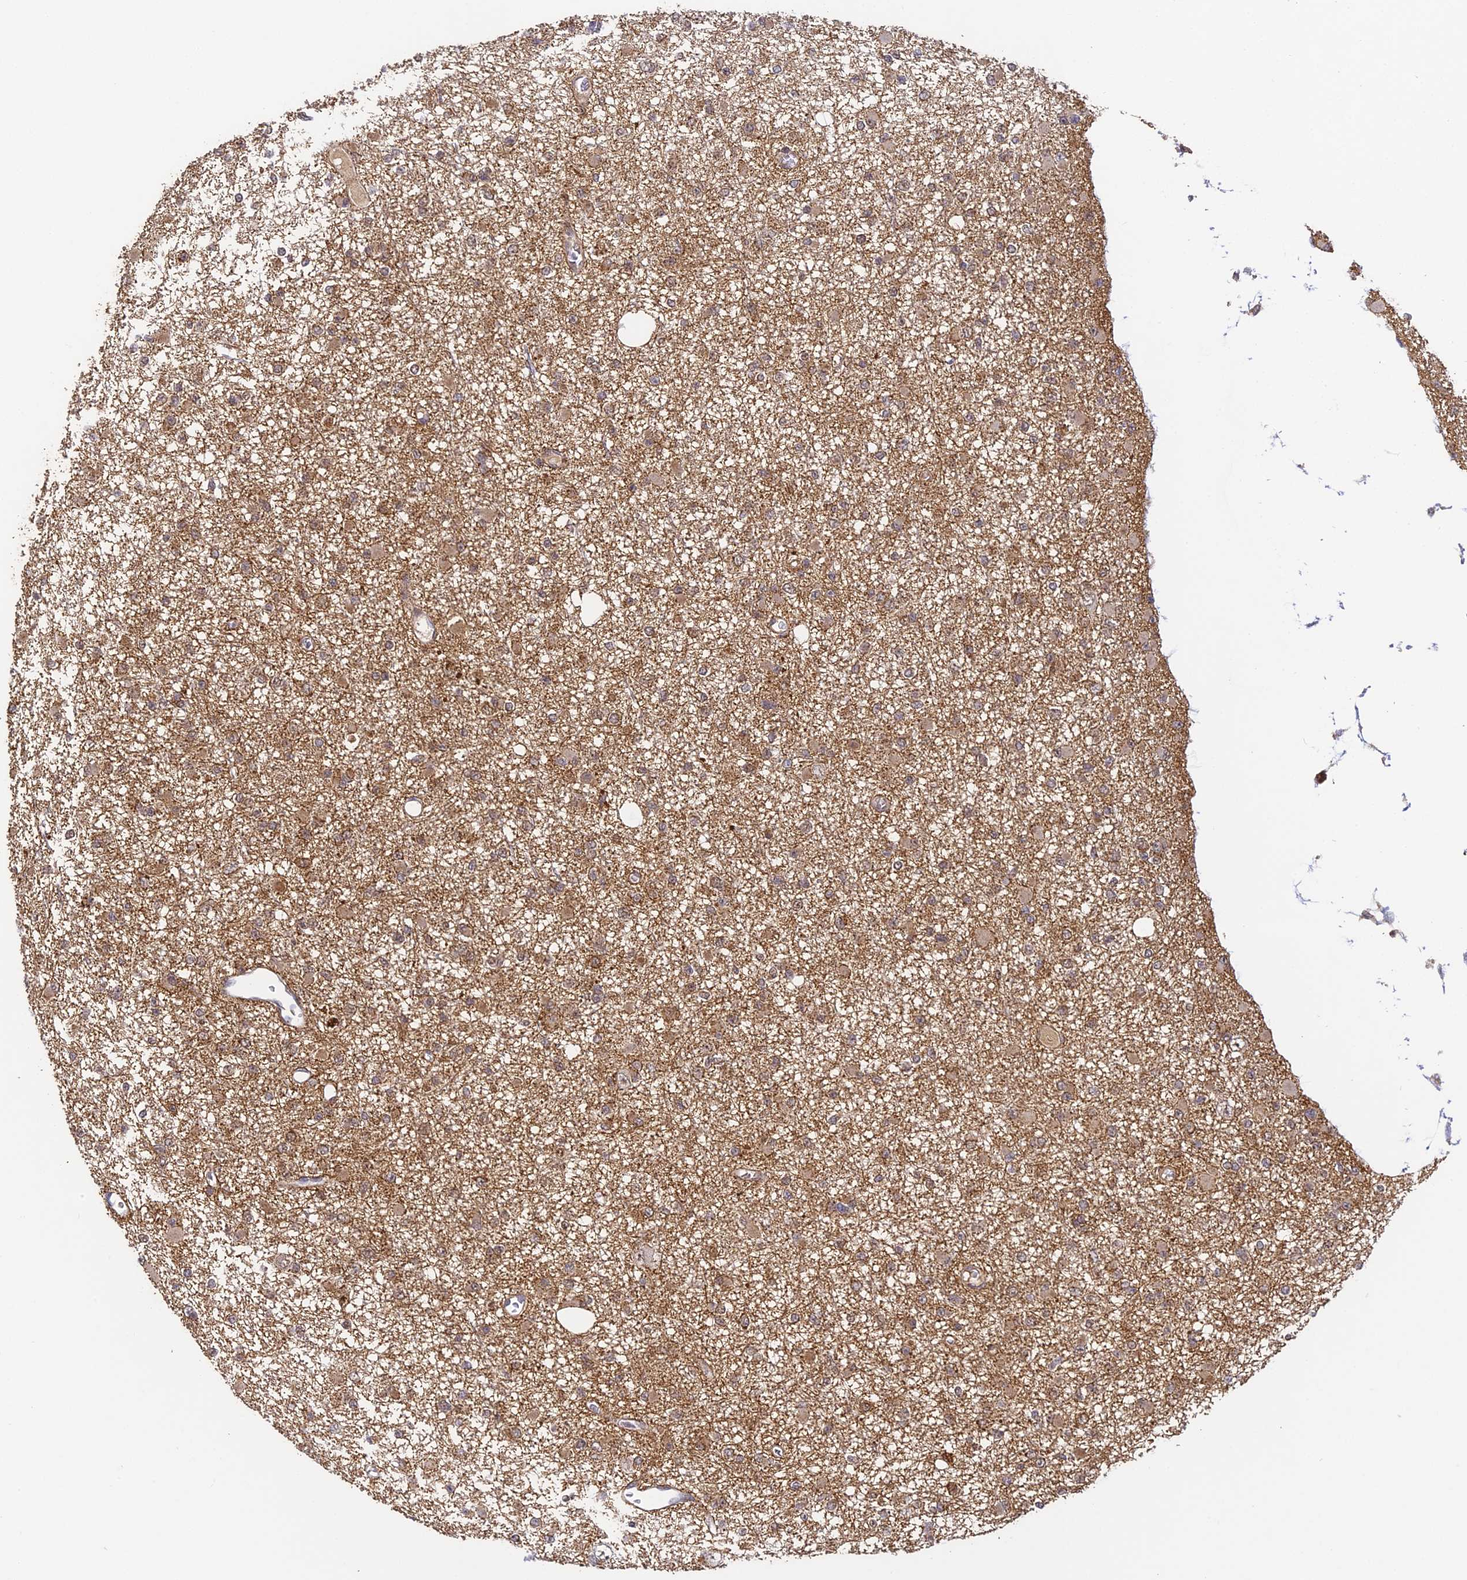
{"staining": {"intensity": "weak", "quantity": "25%-75%", "location": "cytoplasmic/membranous"}, "tissue": "glioma", "cell_type": "Tumor cells", "image_type": "cancer", "snomed": [{"axis": "morphology", "description": "Glioma, malignant, Low grade"}, {"axis": "topography", "description": "Brain"}], "caption": "A photomicrograph showing weak cytoplasmic/membranous positivity in about 25%-75% of tumor cells in glioma, as visualized by brown immunohistochemical staining.", "gene": "ZNF443", "patient": {"sex": "female", "age": 22}}